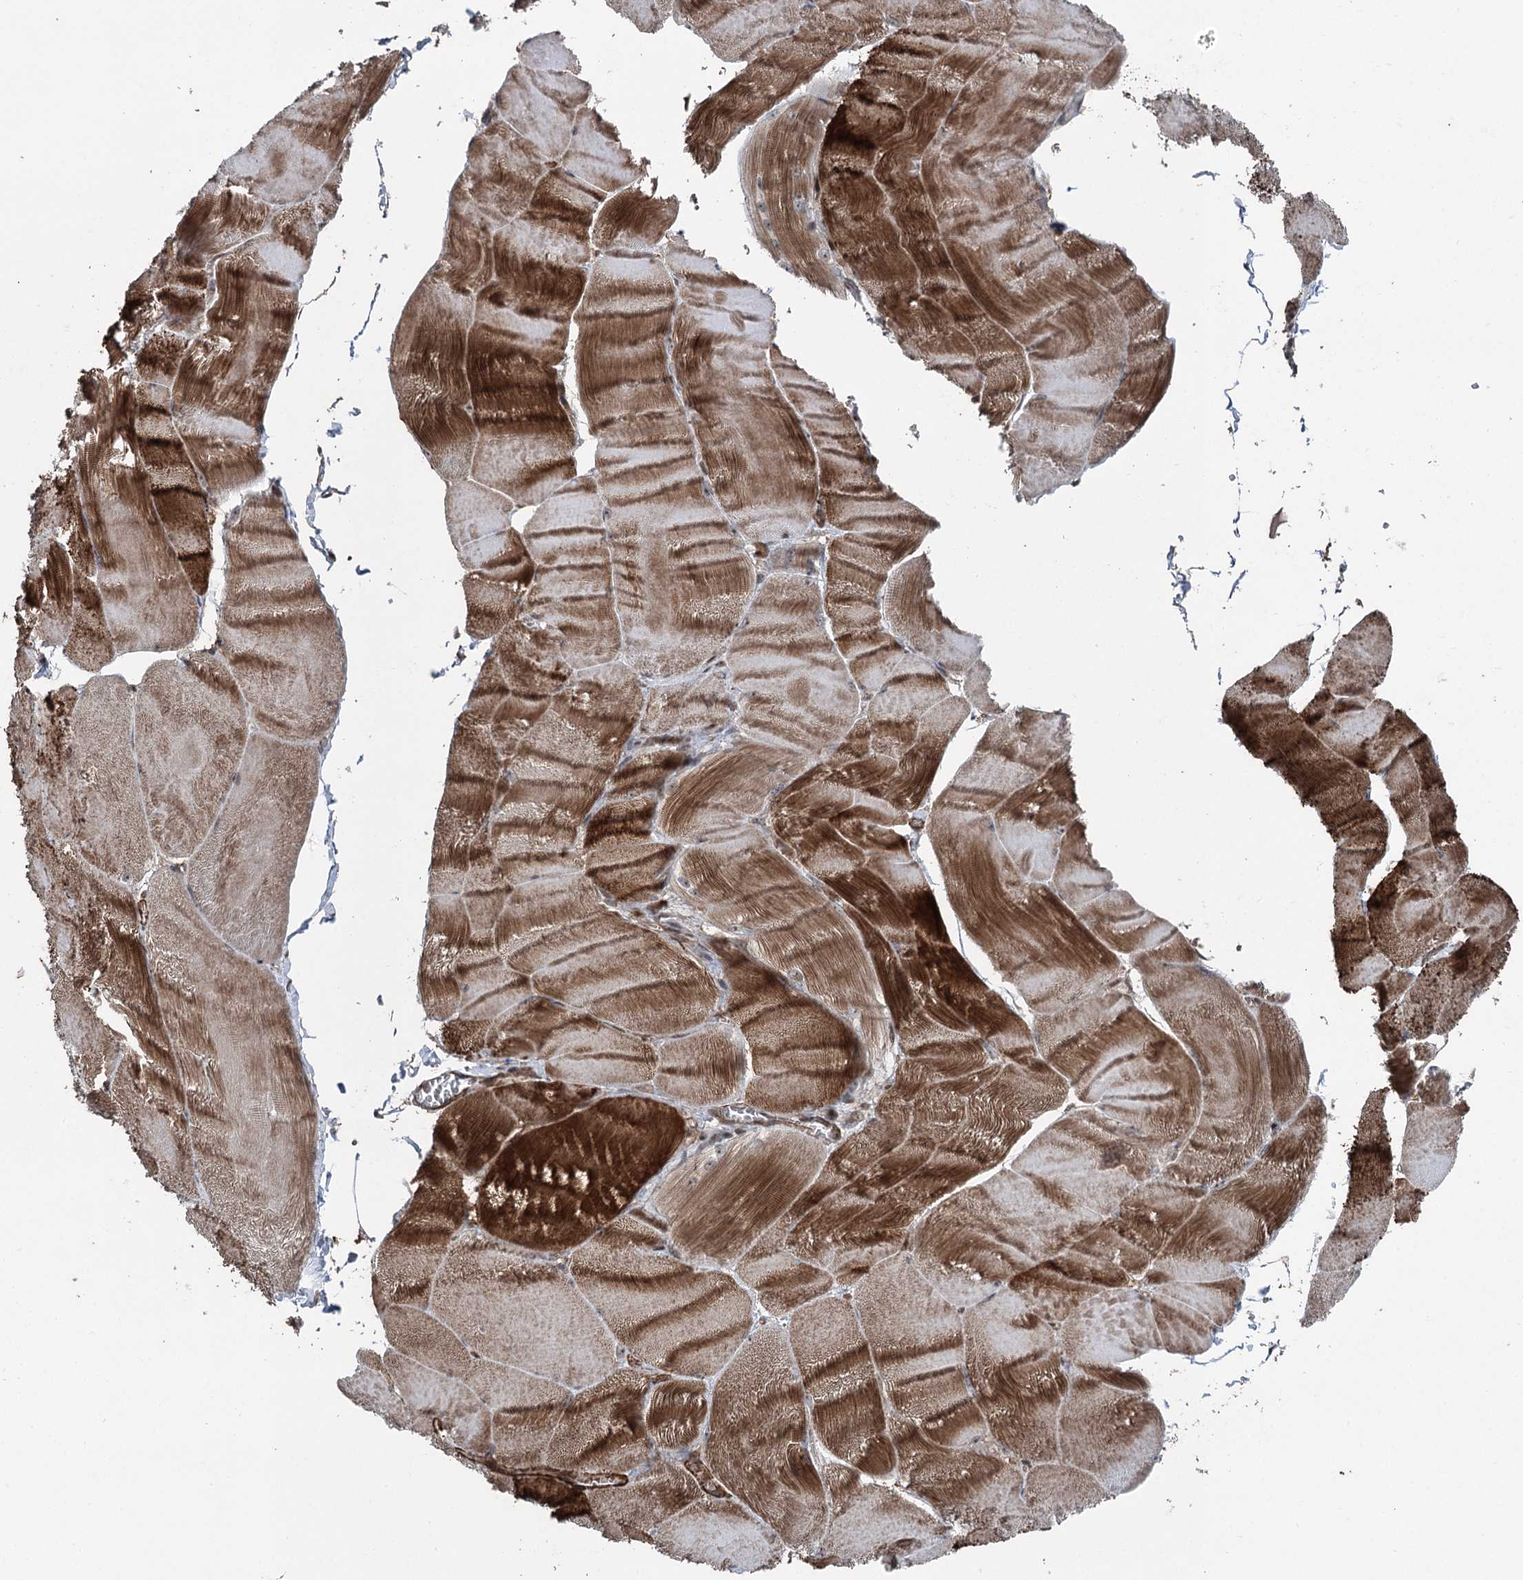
{"staining": {"intensity": "strong", "quantity": "25%-75%", "location": "cytoplasmic/membranous"}, "tissue": "skeletal muscle", "cell_type": "Myocytes", "image_type": "normal", "snomed": [{"axis": "morphology", "description": "Normal tissue, NOS"}, {"axis": "morphology", "description": "Basal cell carcinoma"}, {"axis": "topography", "description": "Skeletal muscle"}], "caption": "About 25%-75% of myocytes in unremarkable skeletal muscle exhibit strong cytoplasmic/membranous protein positivity as visualized by brown immunohistochemical staining.", "gene": "CCDC82", "patient": {"sex": "female", "age": 64}}